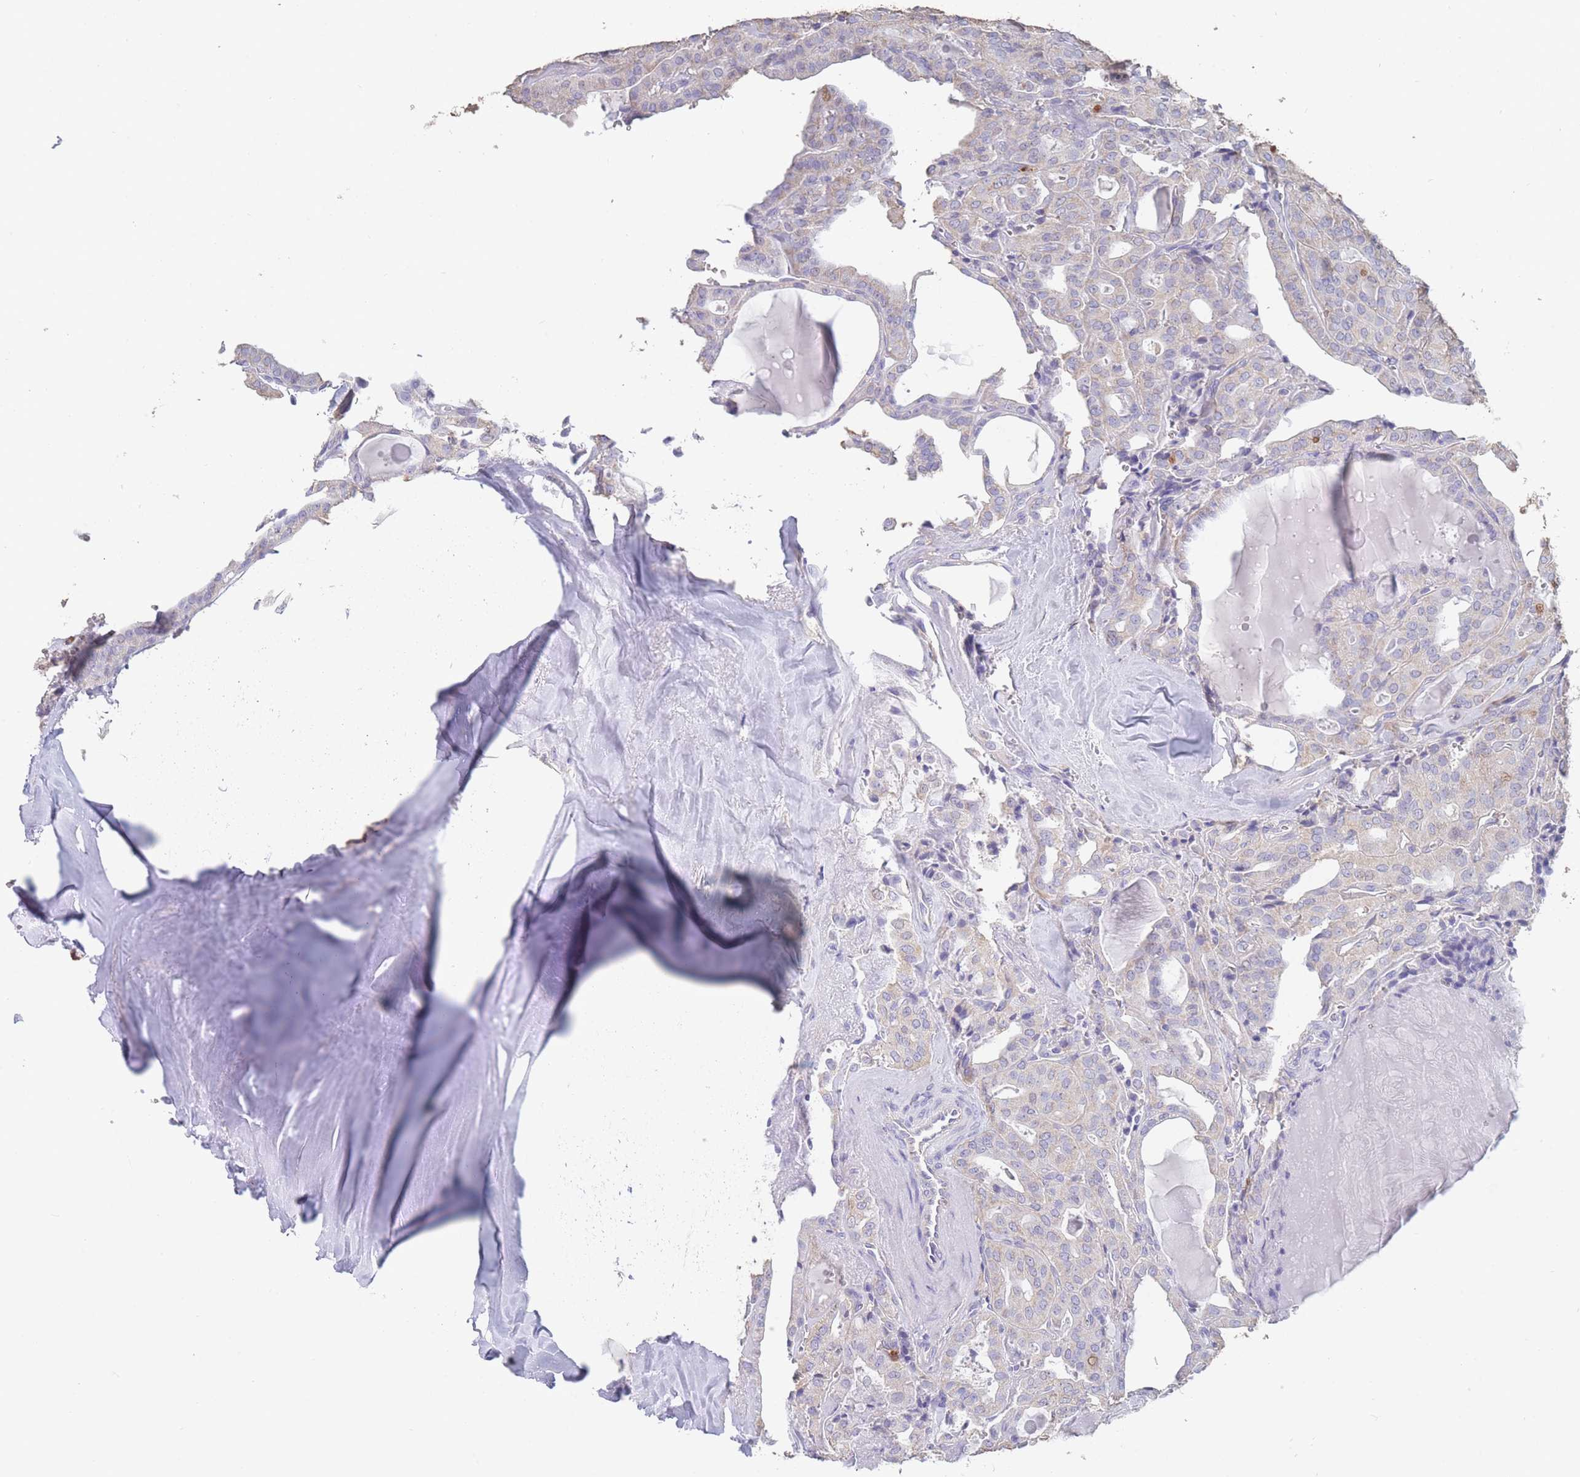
{"staining": {"intensity": "negative", "quantity": "none", "location": "none"}, "tissue": "thyroid cancer", "cell_type": "Tumor cells", "image_type": "cancer", "snomed": [{"axis": "morphology", "description": "Papillary adenocarcinoma, NOS"}, {"axis": "topography", "description": "Thyroid gland"}], "caption": "The histopathology image displays no staining of tumor cells in thyroid cancer (papillary adenocarcinoma).", "gene": "CLEC12A", "patient": {"sex": "male", "age": 52}}